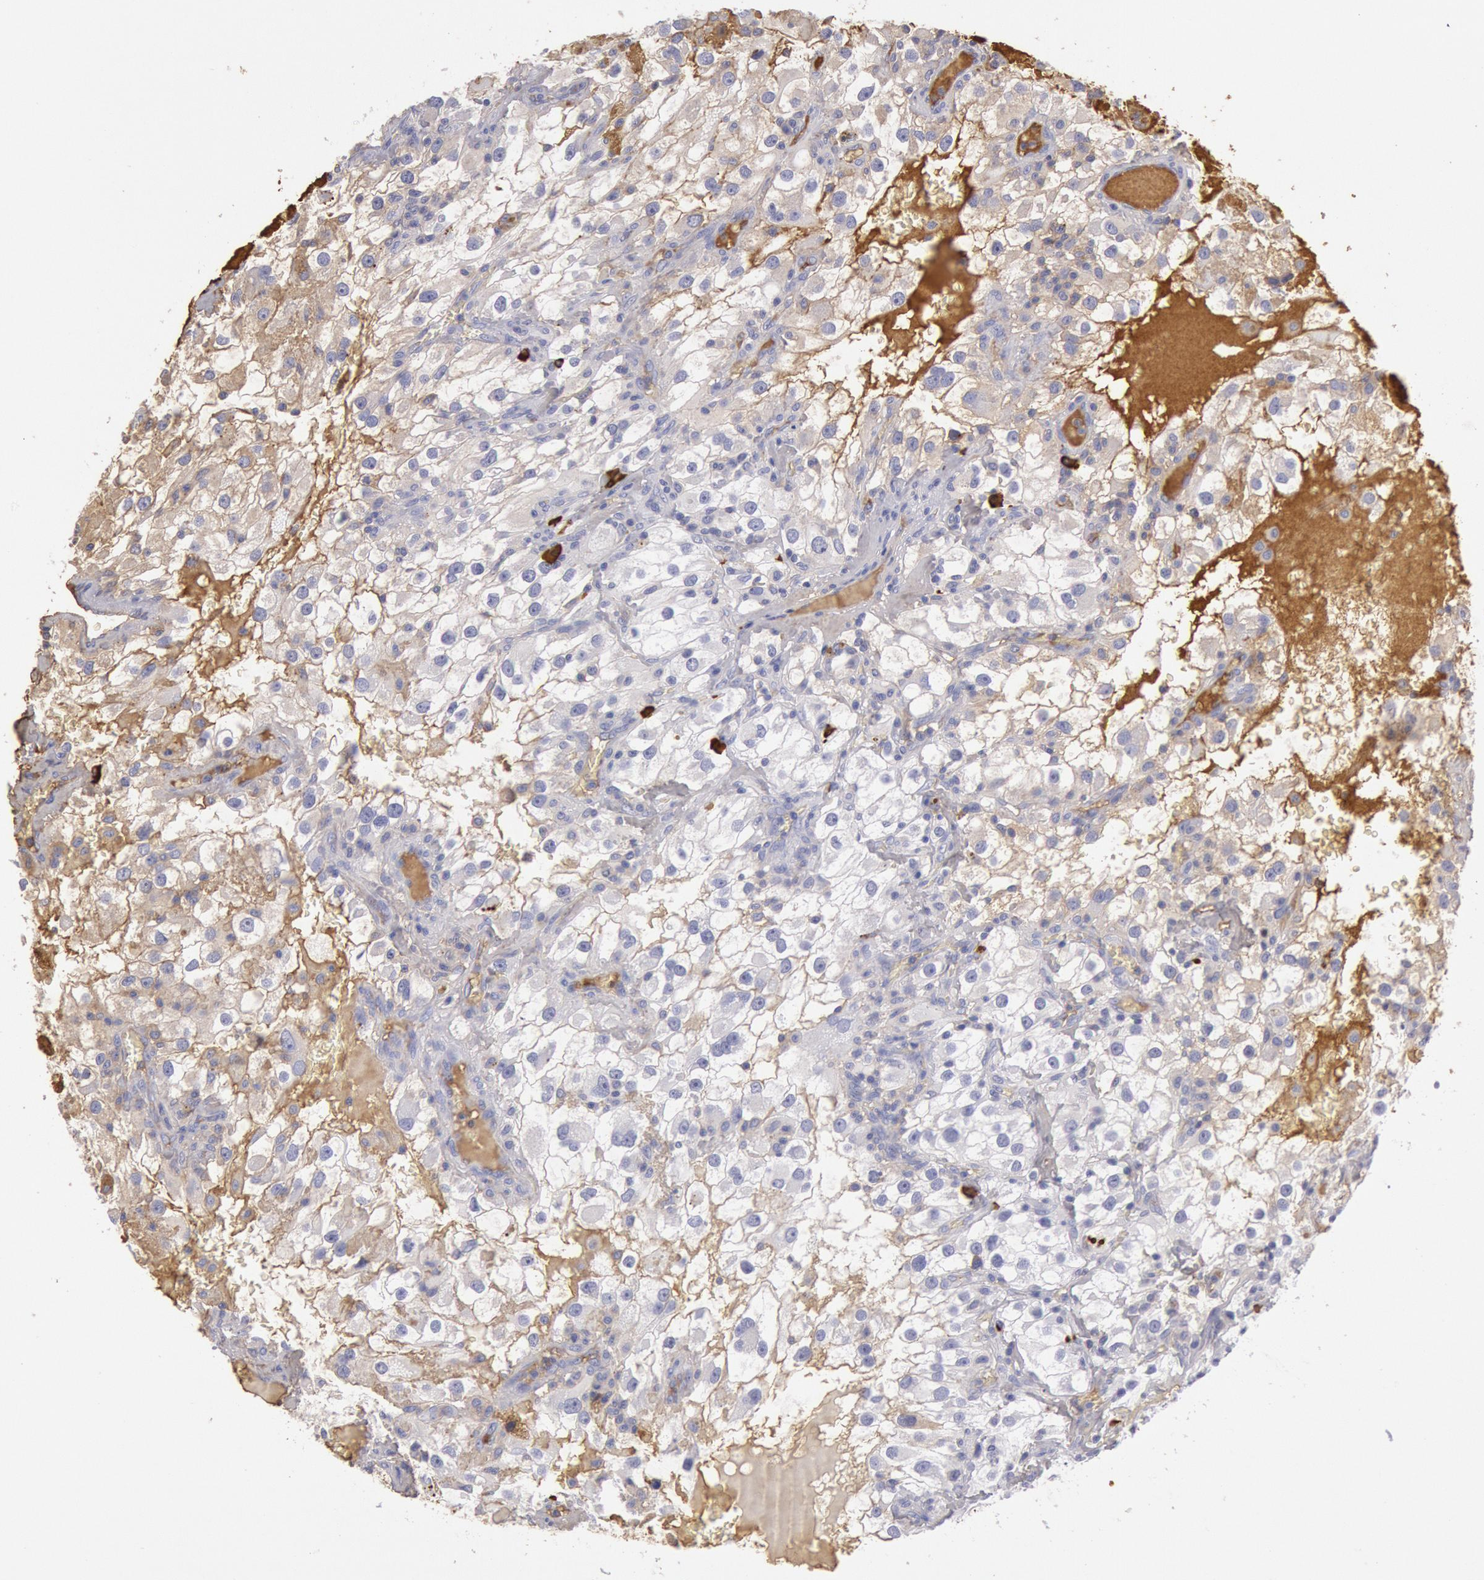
{"staining": {"intensity": "moderate", "quantity": "<25%", "location": "cytoplasmic/membranous"}, "tissue": "renal cancer", "cell_type": "Tumor cells", "image_type": "cancer", "snomed": [{"axis": "morphology", "description": "Adenocarcinoma, NOS"}, {"axis": "topography", "description": "Kidney"}], "caption": "Immunohistochemistry staining of renal adenocarcinoma, which reveals low levels of moderate cytoplasmic/membranous positivity in approximately <25% of tumor cells indicating moderate cytoplasmic/membranous protein staining. The staining was performed using DAB (3,3'-diaminobenzidine) (brown) for protein detection and nuclei were counterstained in hematoxylin (blue).", "gene": "IGHA1", "patient": {"sex": "female", "age": 52}}